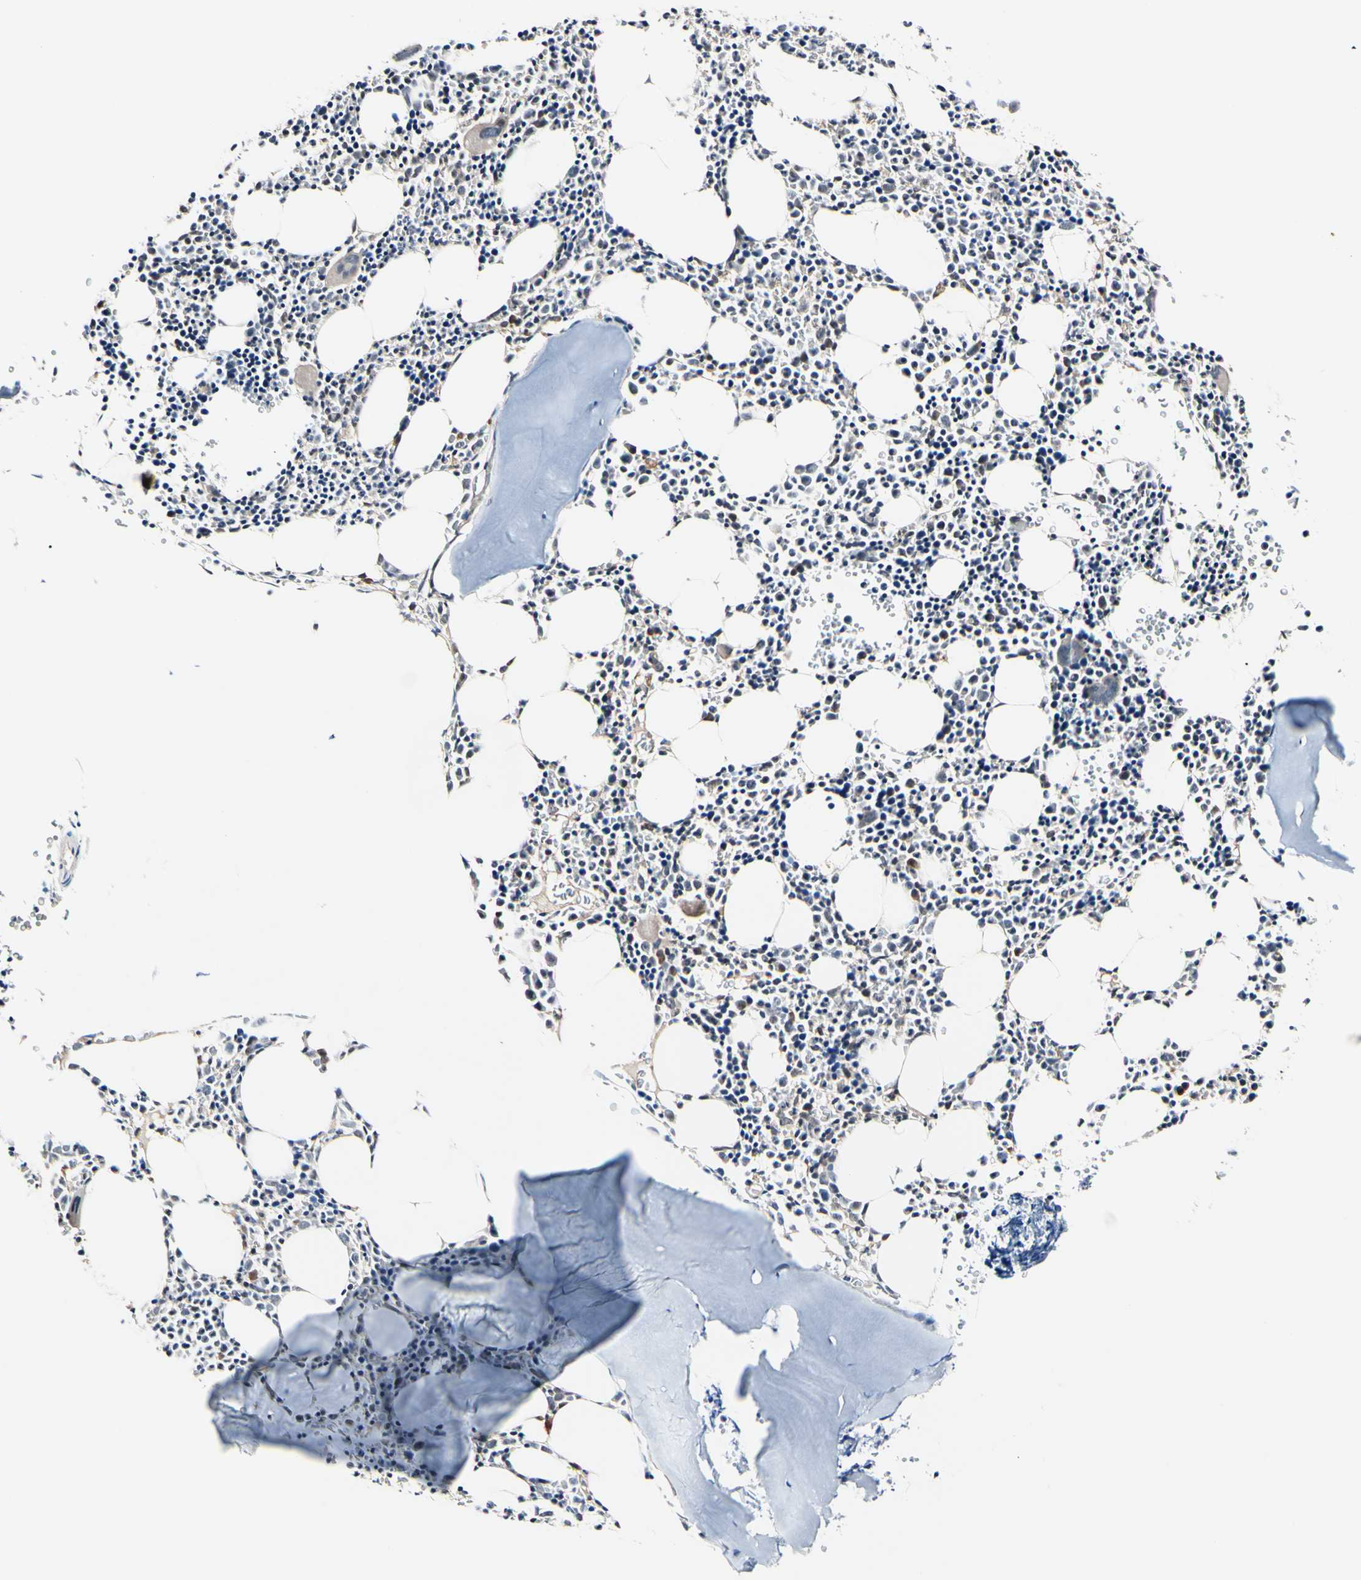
{"staining": {"intensity": "moderate", "quantity": "<25%", "location": "cytoplasmic/membranous,nuclear"}, "tissue": "bone marrow", "cell_type": "Hematopoietic cells", "image_type": "normal", "snomed": [{"axis": "morphology", "description": "Normal tissue, NOS"}, {"axis": "morphology", "description": "Inflammation, NOS"}, {"axis": "topography", "description": "Bone marrow"}], "caption": "Immunohistochemical staining of normal bone marrow displays <25% levels of moderate cytoplasmic/membranous,nuclear protein expression in approximately <25% of hematopoietic cells.", "gene": "PSMD10", "patient": {"sex": "female", "age": 17}}